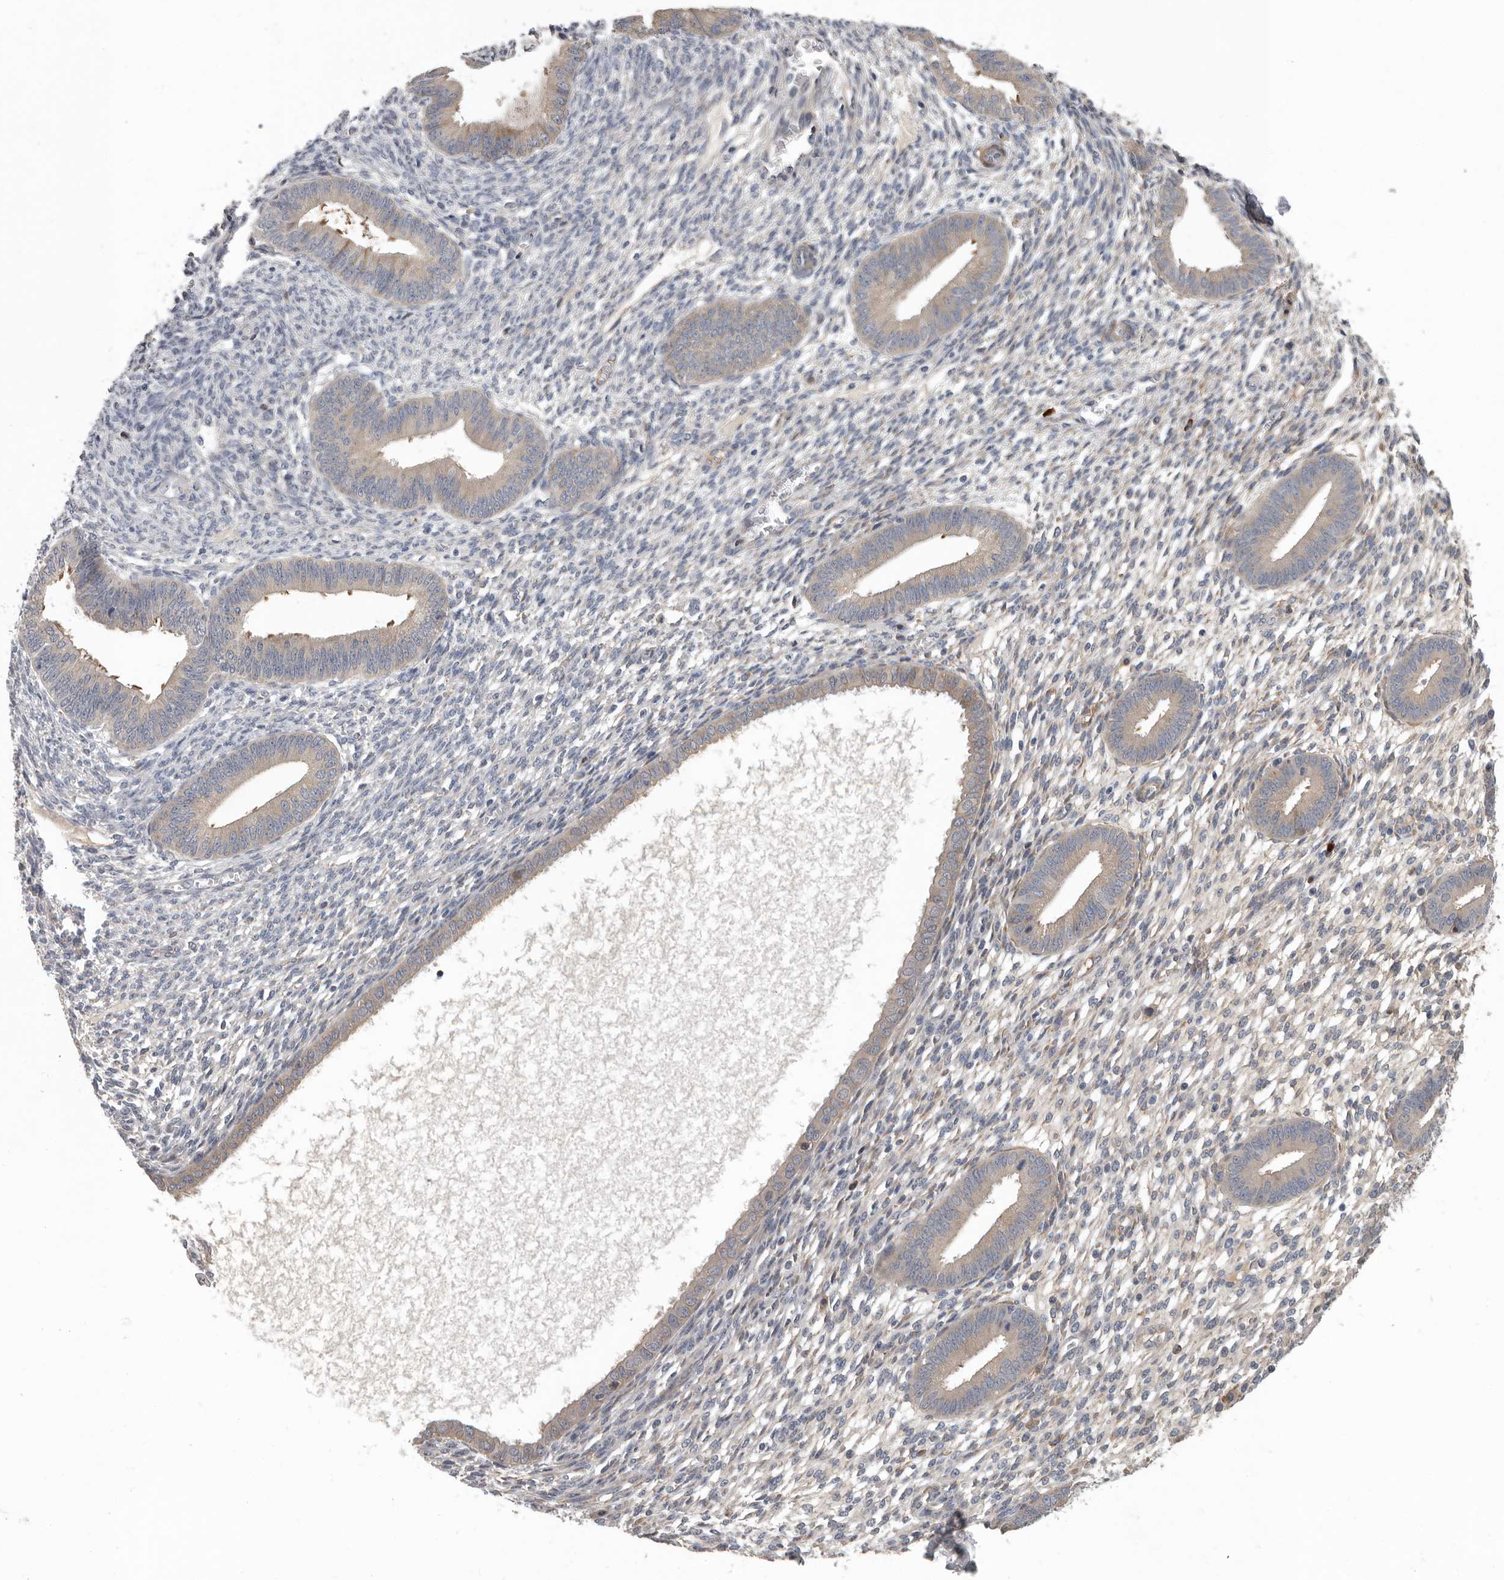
{"staining": {"intensity": "negative", "quantity": "none", "location": "none"}, "tissue": "endometrium", "cell_type": "Cells in endometrial stroma", "image_type": "normal", "snomed": [{"axis": "morphology", "description": "Normal tissue, NOS"}, {"axis": "topography", "description": "Endometrium"}], "caption": "Cells in endometrial stroma show no significant protein positivity in unremarkable endometrium. The staining is performed using DAB brown chromogen with nuclei counter-stained in using hematoxylin.", "gene": "ATXN3L", "patient": {"sex": "female", "age": 46}}